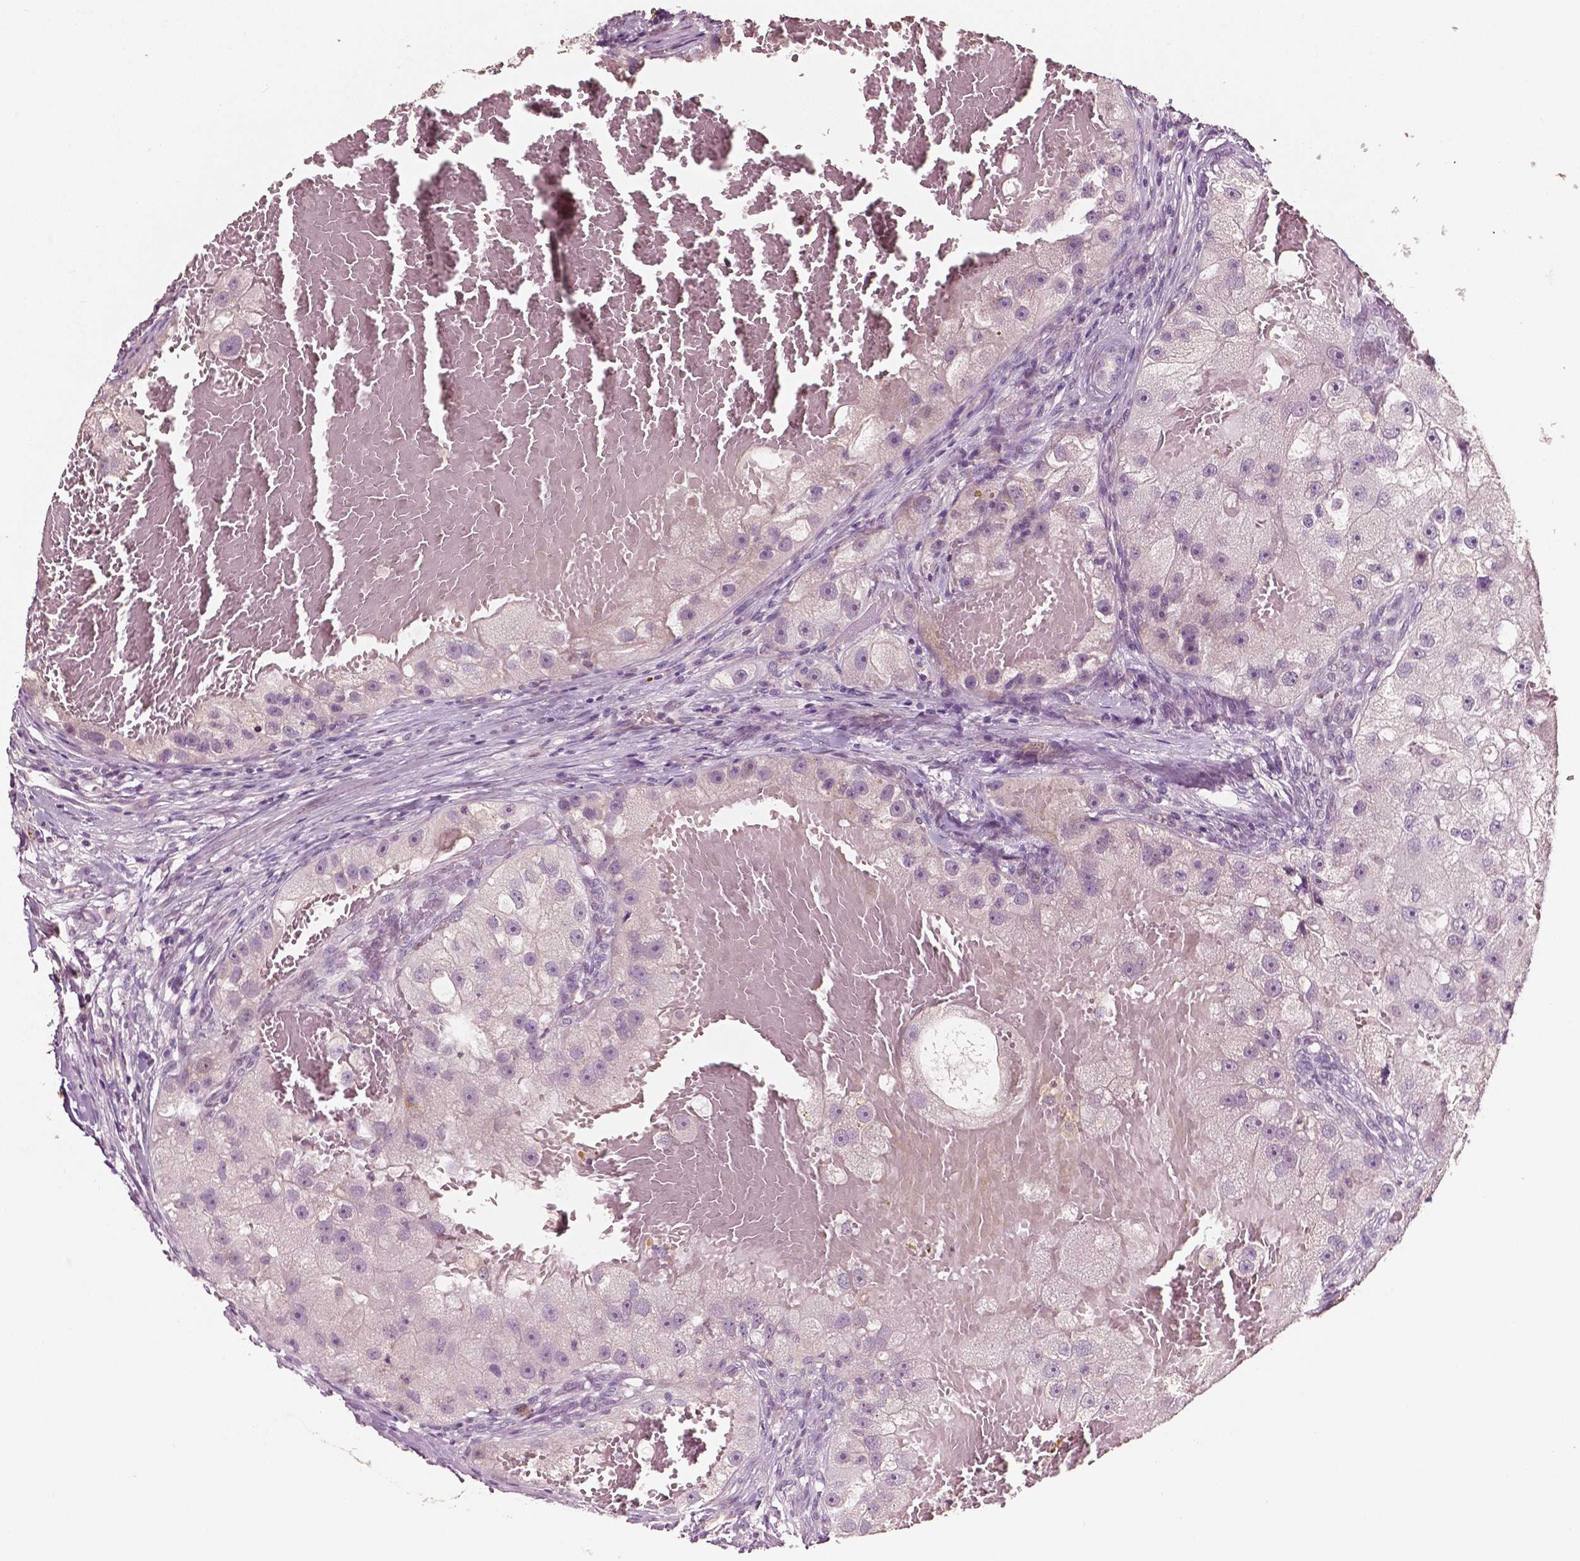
{"staining": {"intensity": "weak", "quantity": "<25%", "location": "nuclear"}, "tissue": "renal cancer", "cell_type": "Tumor cells", "image_type": "cancer", "snomed": [{"axis": "morphology", "description": "Adenocarcinoma, NOS"}, {"axis": "topography", "description": "Kidney"}], "caption": "Tumor cells show no significant protein expression in renal adenocarcinoma.", "gene": "PLA2R1", "patient": {"sex": "male", "age": 63}}